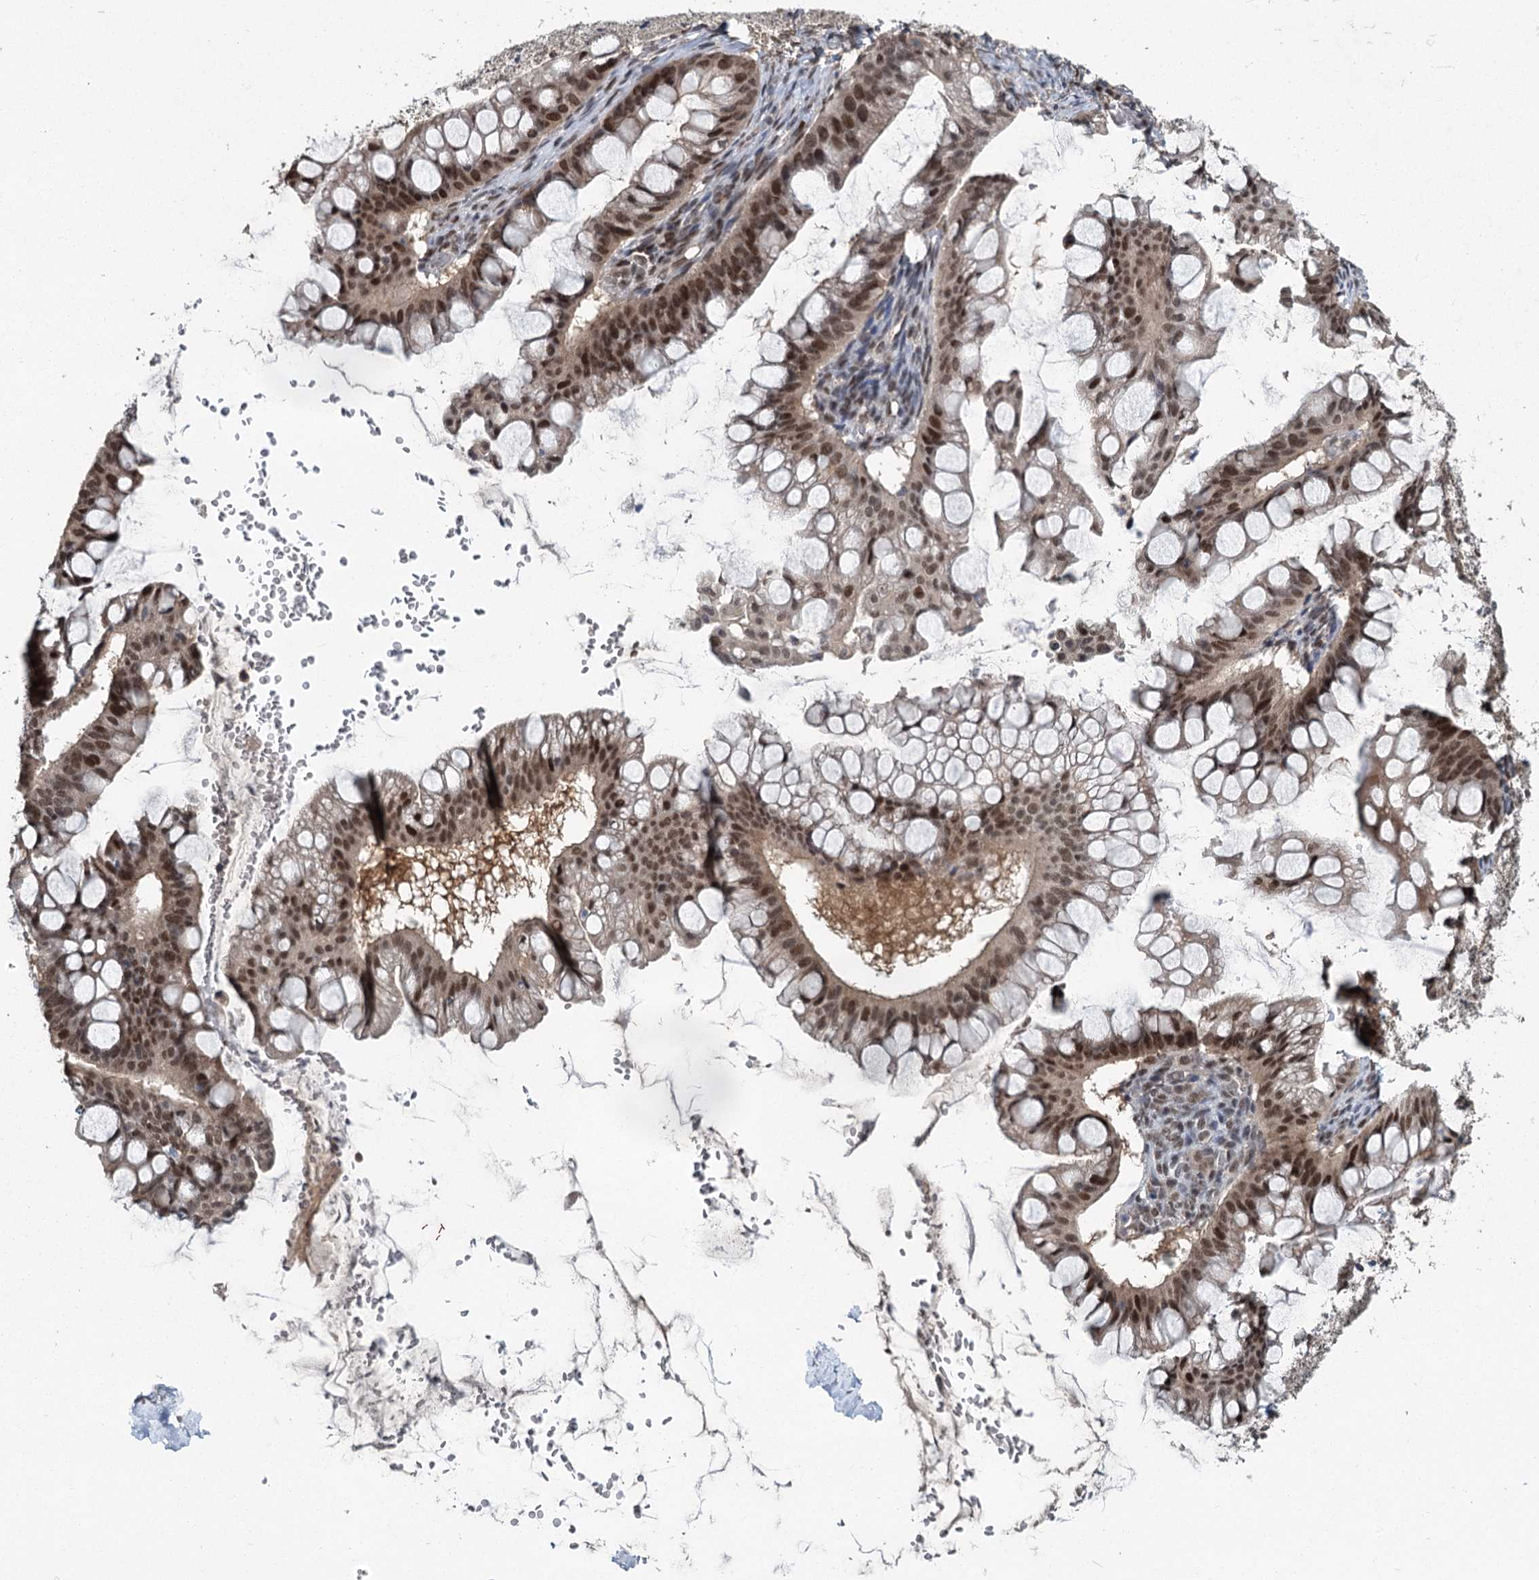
{"staining": {"intensity": "moderate", "quantity": ">75%", "location": "nuclear"}, "tissue": "ovarian cancer", "cell_type": "Tumor cells", "image_type": "cancer", "snomed": [{"axis": "morphology", "description": "Cystadenocarcinoma, mucinous, NOS"}, {"axis": "topography", "description": "Ovary"}], "caption": "Human ovarian cancer stained with a brown dye displays moderate nuclear positive staining in approximately >75% of tumor cells.", "gene": "MYG1", "patient": {"sex": "female", "age": 73}}